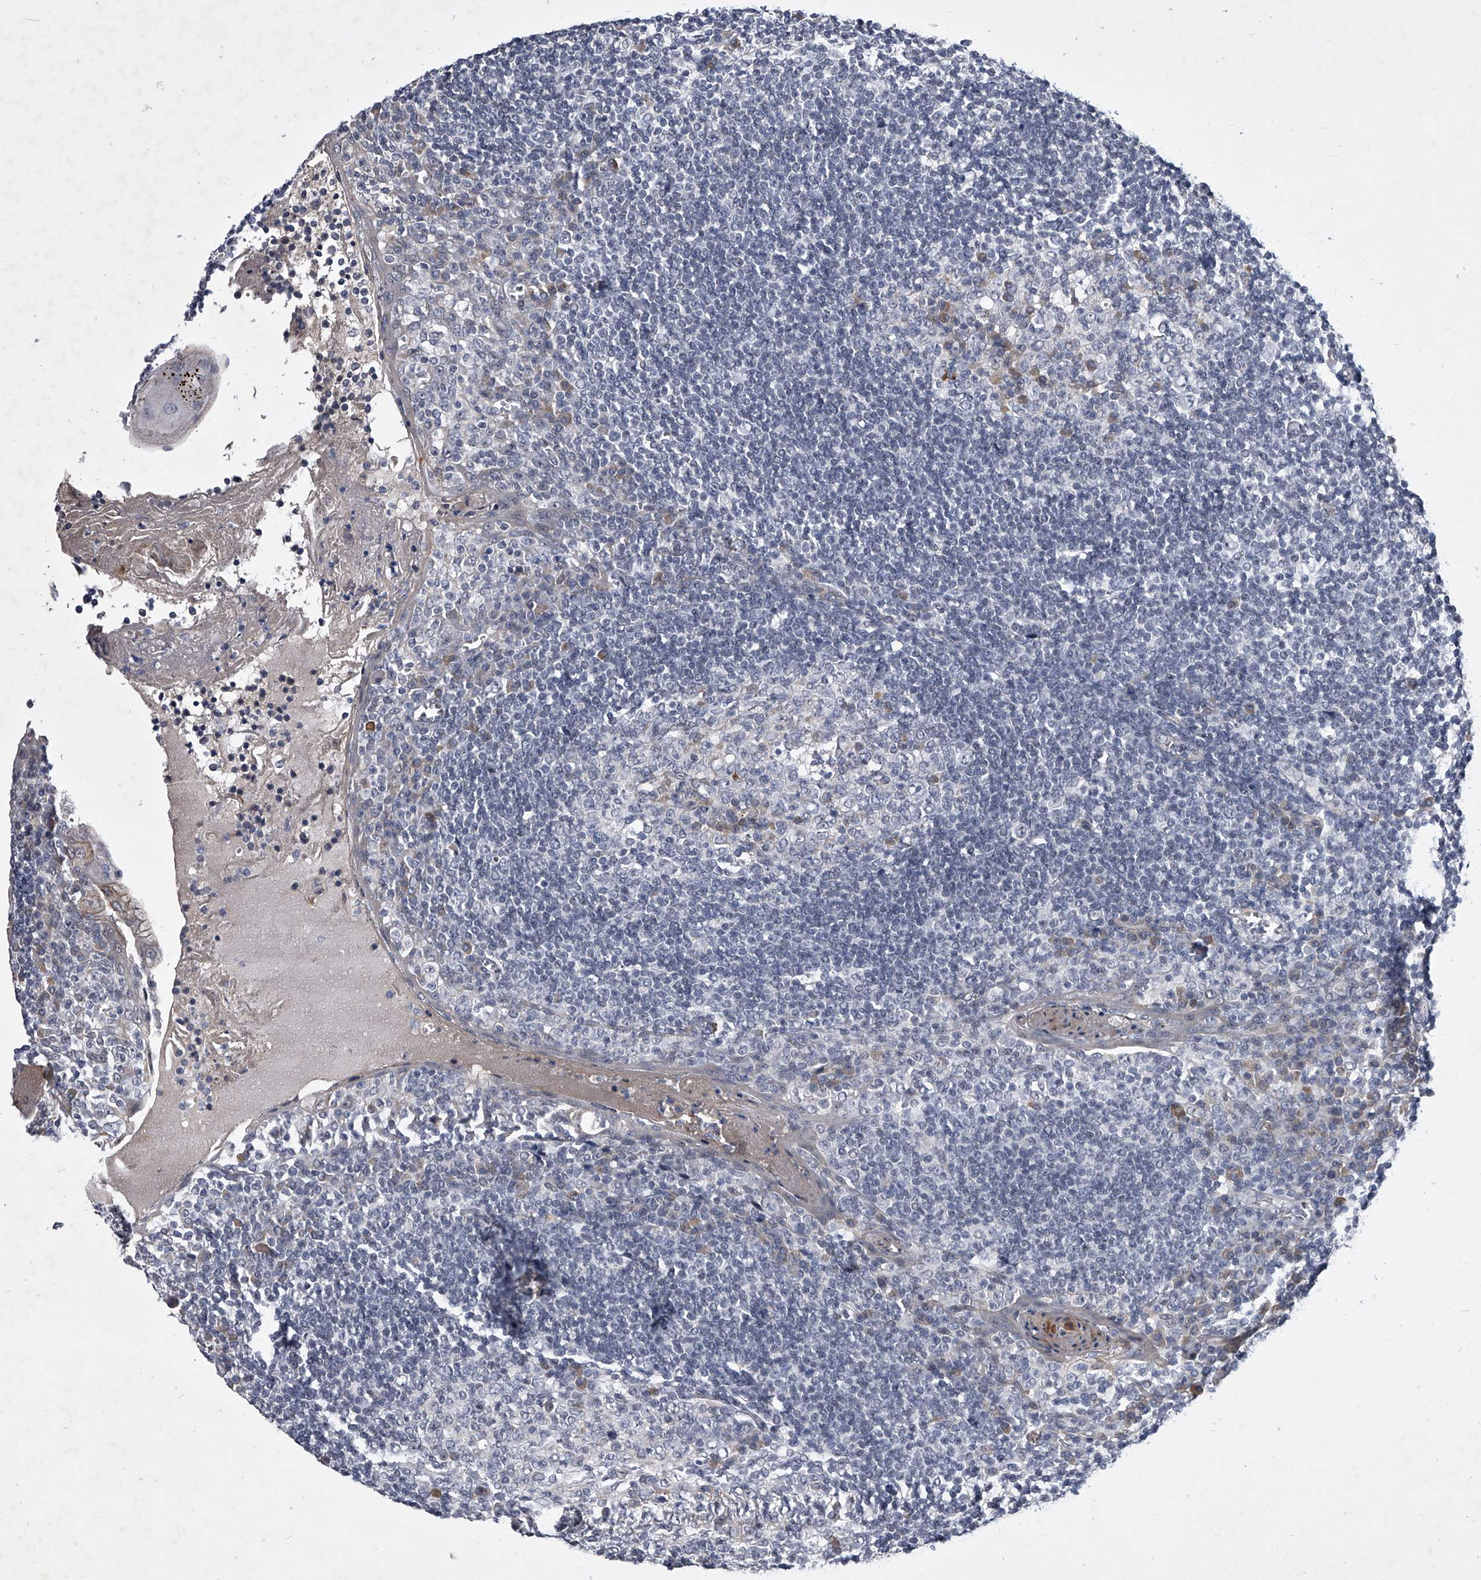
{"staining": {"intensity": "negative", "quantity": "none", "location": "none"}, "tissue": "tonsil", "cell_type": "Germinal center cells", "image_type": "normal", "snomed": [{"axis": "morphology", "description": "Normal tissue, NOS"}, {"axis": "topography", "description": "Tonsil"}], "caption": "Unremarkable tonsil was stained to show a protein in brown. There is no significant expression in germinal center cells.", "gene": "ZNF76", "patient": {"sex": "male", "age": 27}}